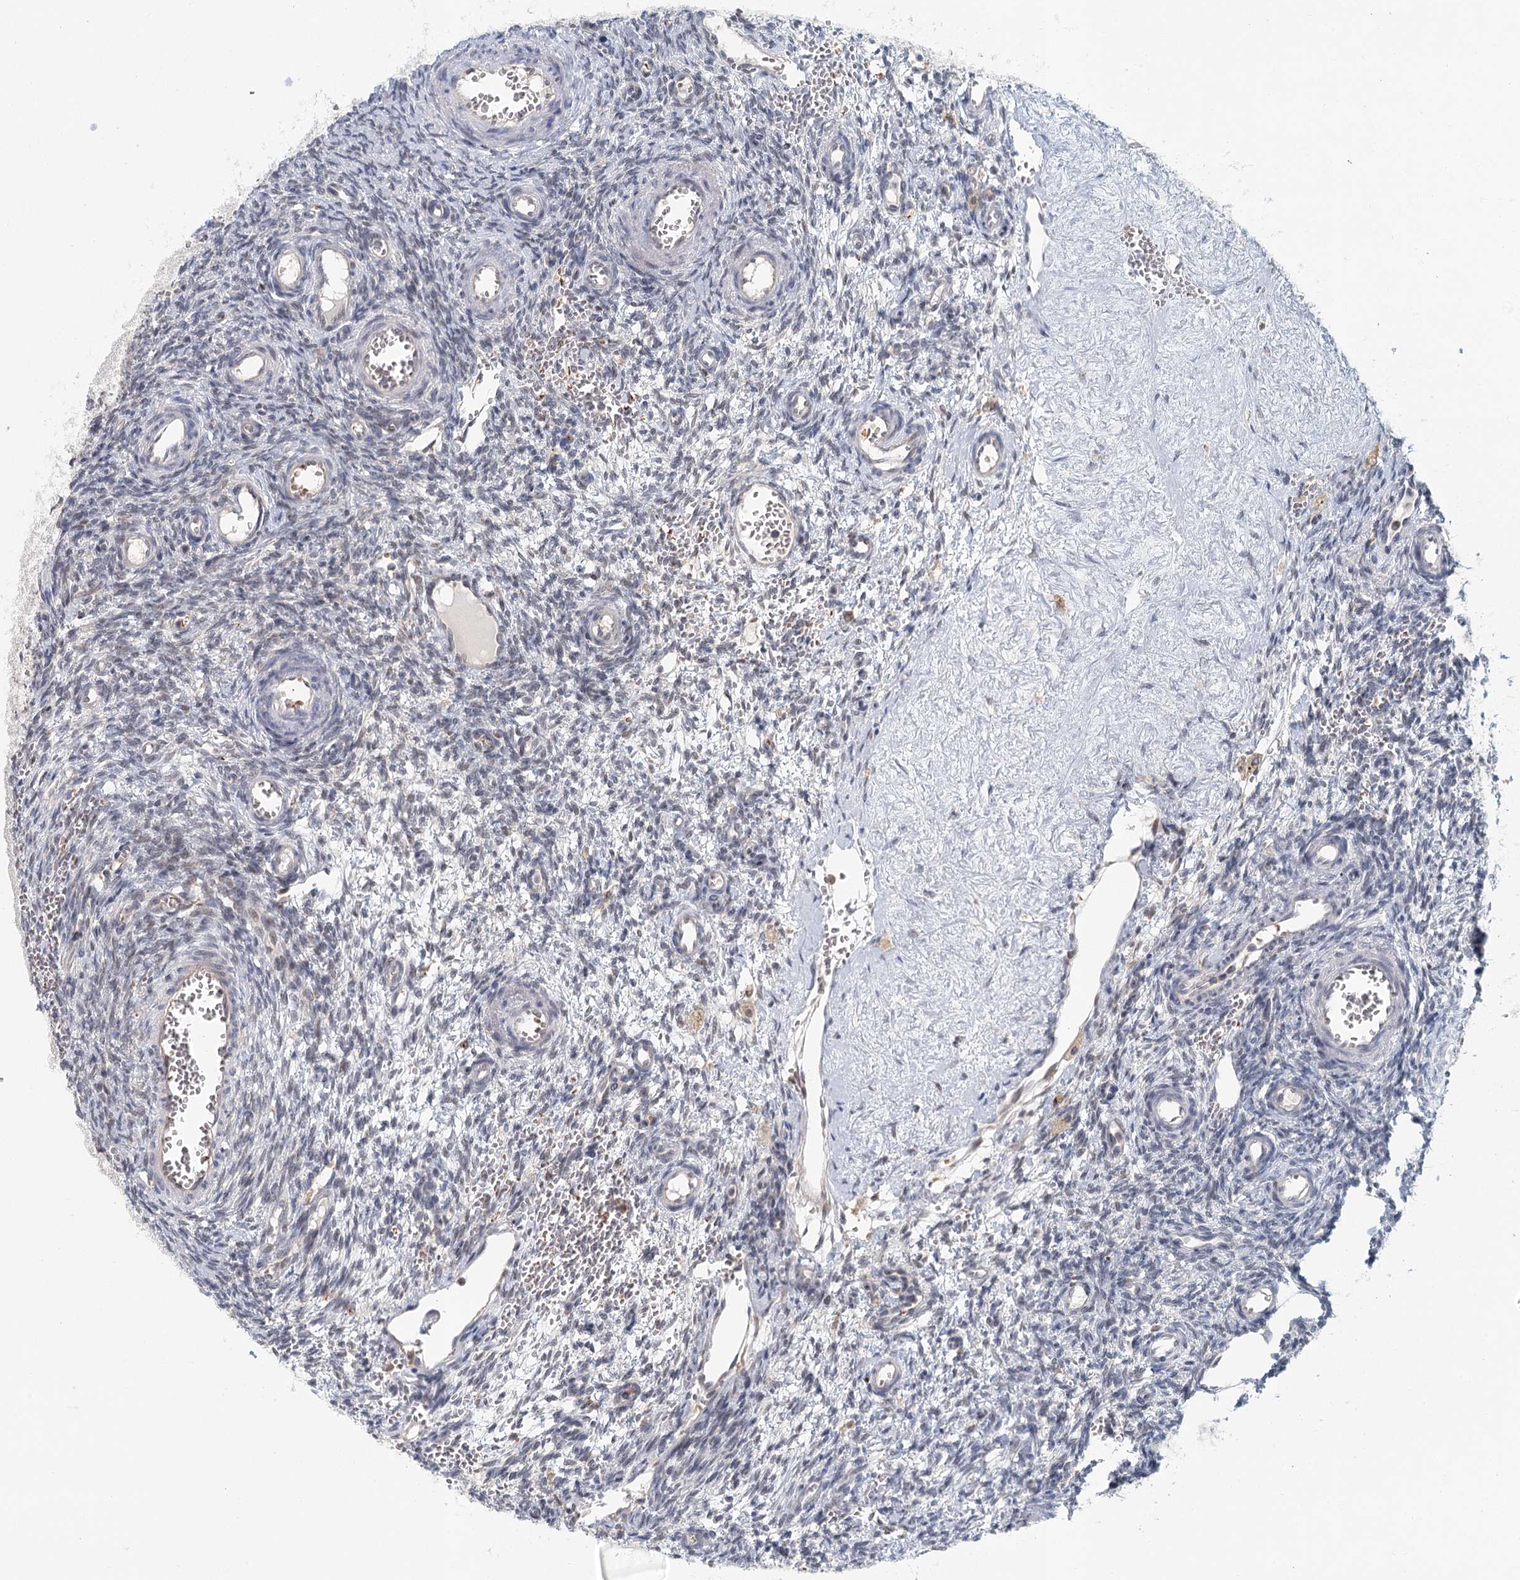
{"staining": {"intensity": "negative", "quantity": "none", "location": "none"}, "tissue": "ovary", "cell_type": "Ovarian stroma cells", "image_type": "normal", "snomed": [{"axis": "morphology", "description": "Normal tissue, NOS"}, {"axis": "topography", "description": "Ovary"}], "caption": "Human ovary stained for a protein using immunohistochemistry (IHC) shows no expression in ovarian stroma cells.", "gene": "ADK", "patient": {"sex": "female", "age": 39}}